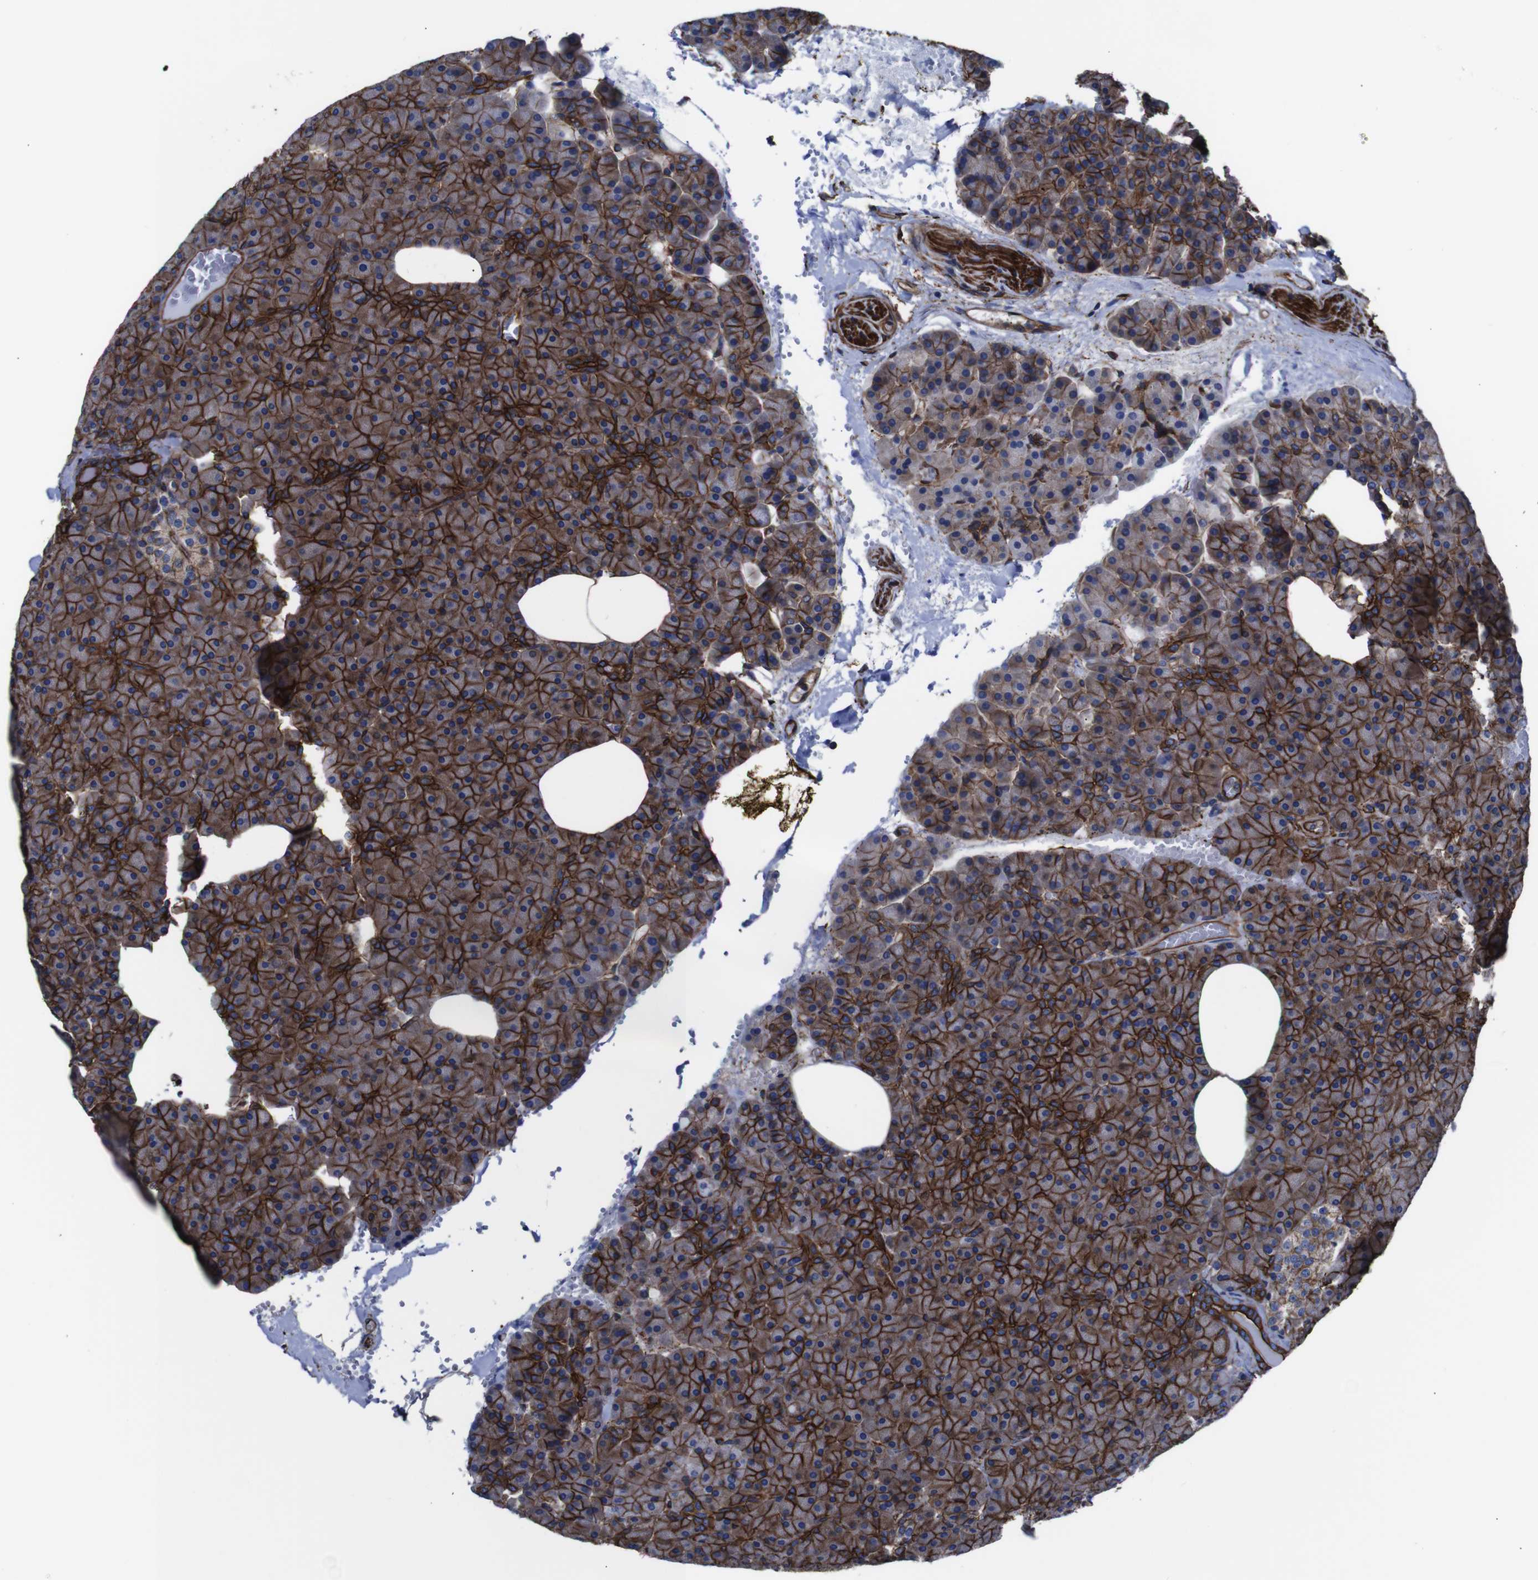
{"staining": {"intensity": "strong", "quantity": ">75%", "location": "cytoplasmic/membranous"}, "tissue": "pancreas", "cell_type": "Exocrine glandular cells", "image_type": "normal", "snomed": [{"axis": "morphology", "description": "Normal tissue, NOS"}, {"axis": "topography", "description": "Pancreas"}], "caption": "Protein analysis of normal pancreas displays strong cytoplasmic/membranous staining in approximately >75% of exocrine glandular cells. (brown staining indicates protein expression, while blue staining denotes nuclei).", "gene": "SPTBN1", "patient": {"sex": "female", "age": 35}}